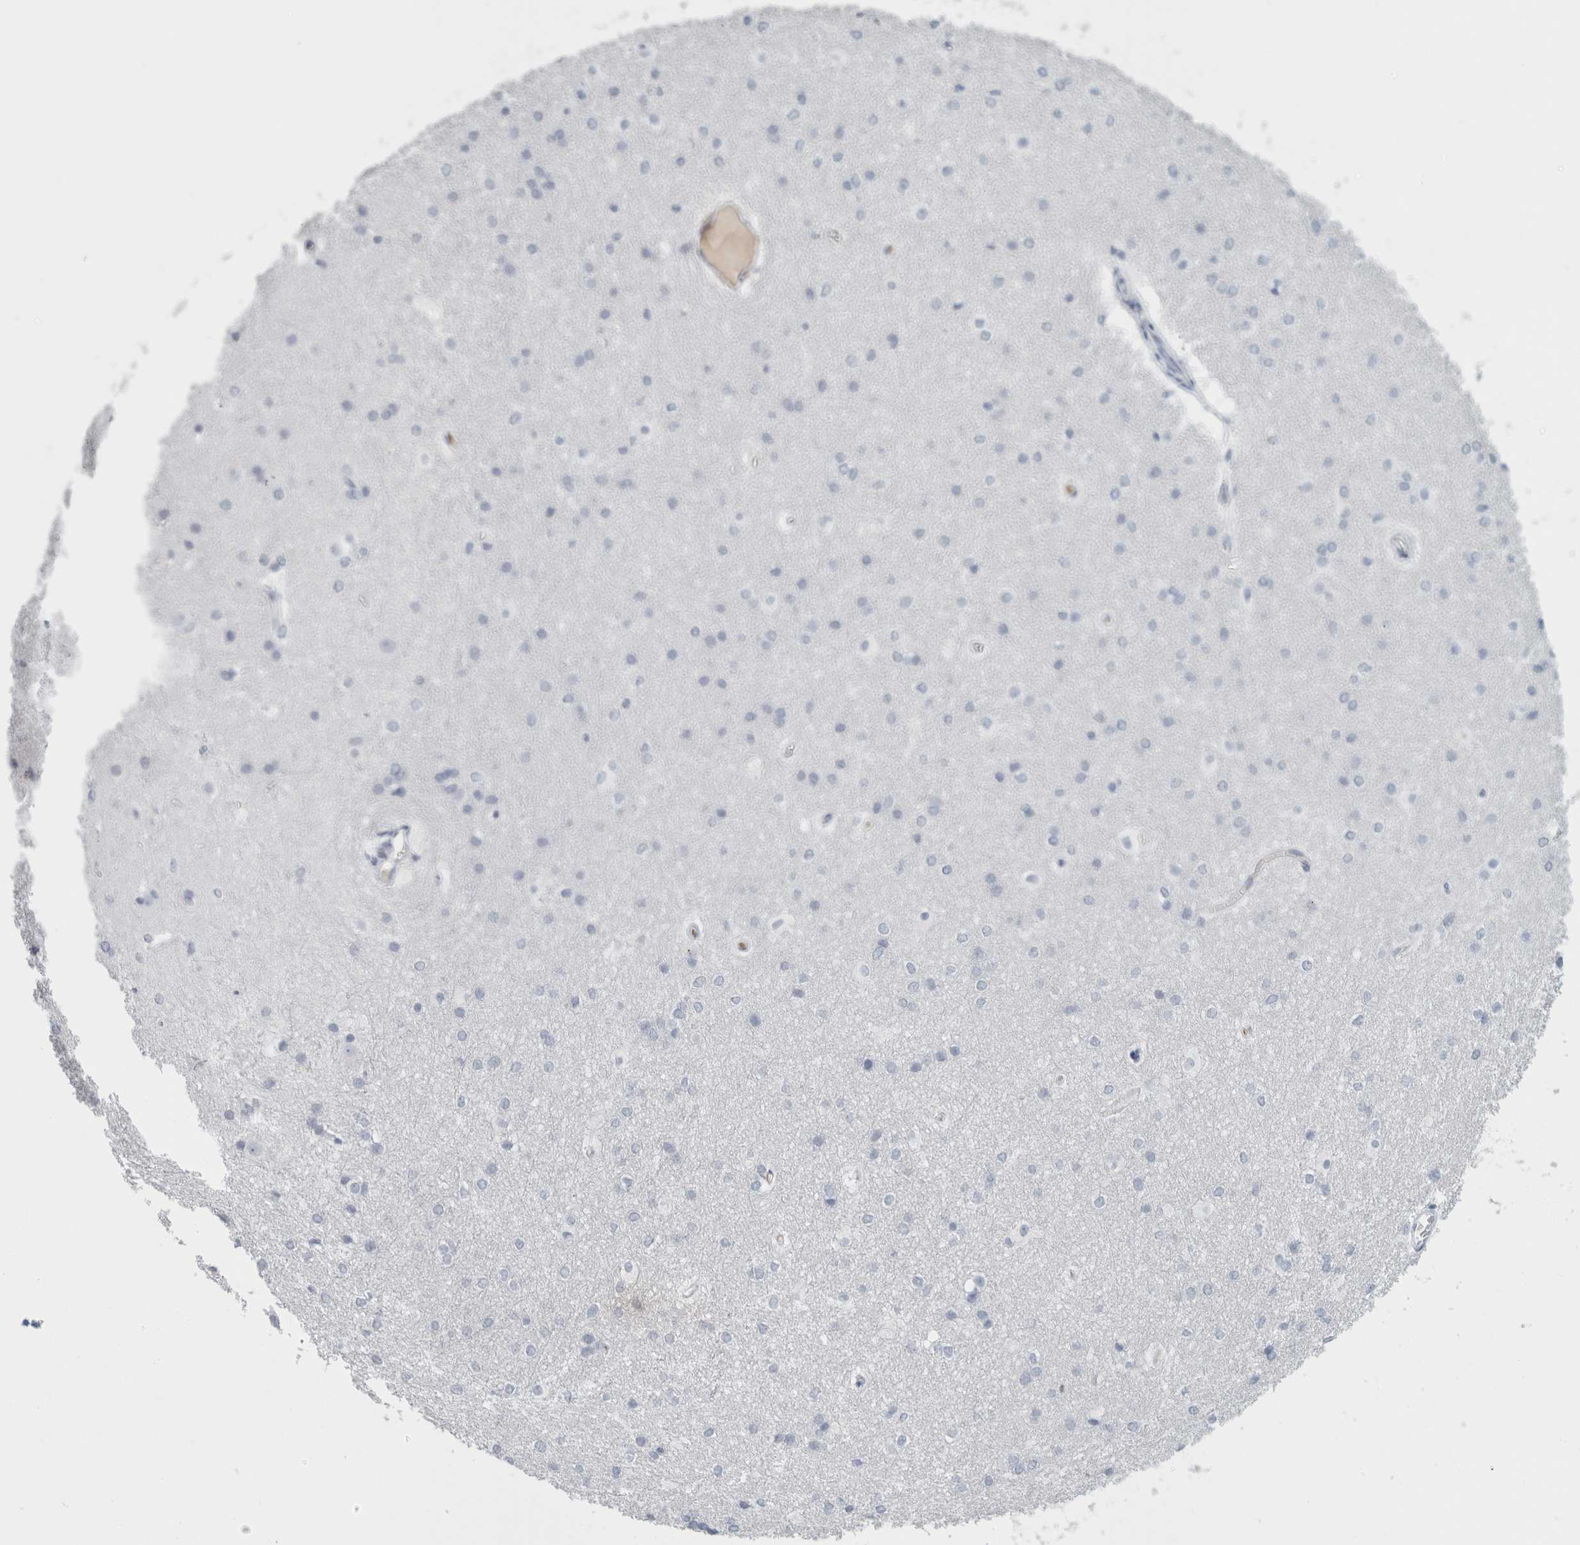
{"staining": {"intensity": "negative", "quantity": "none", "location": "none"}, "tissue": "caudate", "cell_type": "Glial cells", "image_type": "normal", "snomed": [{"axis": "morphology", "description": "Normal tissue, NOS"}, {"axis": "topography", "description": "Lateral ventricle wall"}], "caption": "Immunohistochemistry histopathology image of benign caudate stained for a protein (brown), which reveals no staining in glial cells.", "gene": "TSPAN8", "patient": {"sex": "female", "age": 19}}